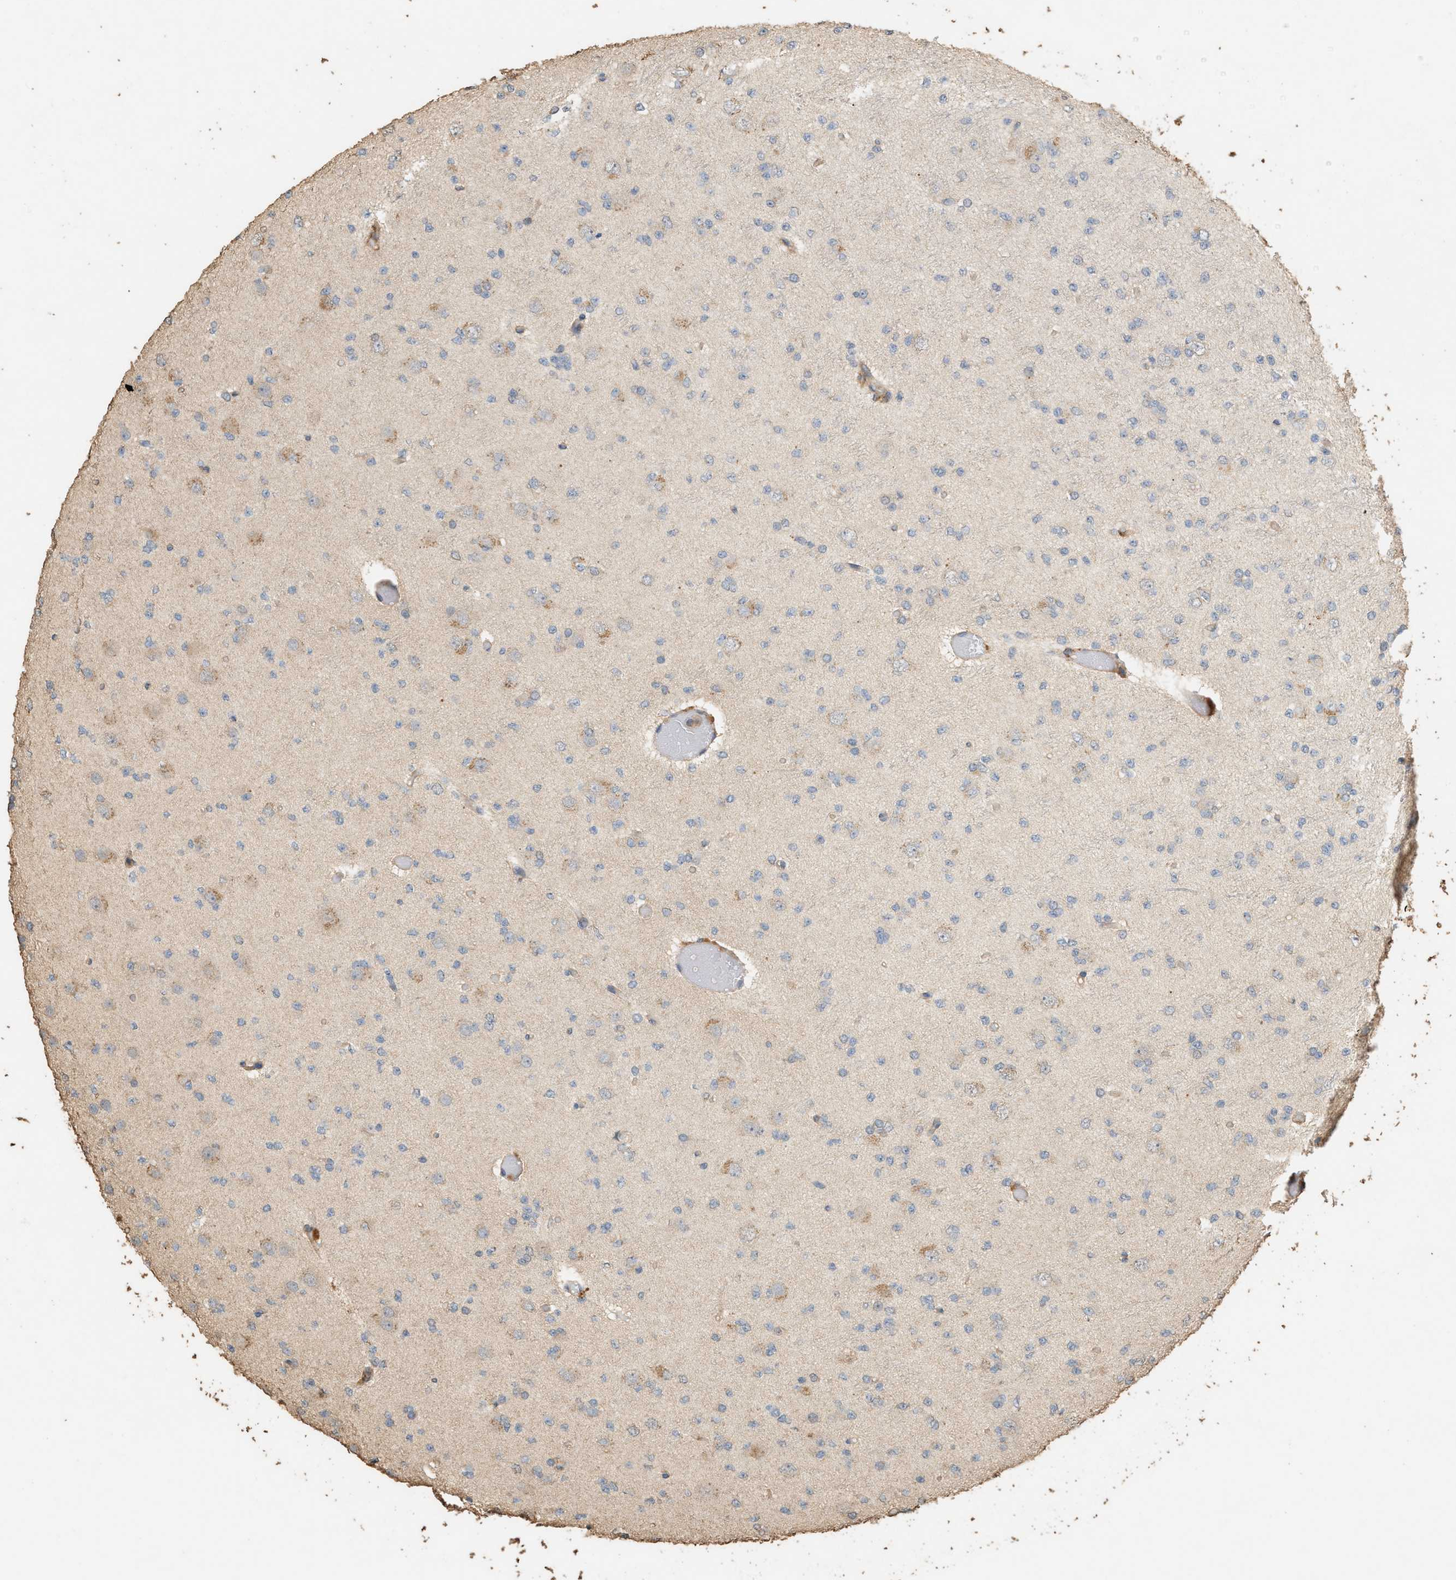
{"staining": {"intensity": "negative", "quantity": "none", "location": "none"}, "tissue": "glioma", "cell_type": "Tumor cells", "image_type": "cancer", "snomed": [{"axis": "morphology", "description": "Glioma, malignant, Low grade"}, {"axis": "topography", "description": "Brain"}], "caption": "The IHC image has no significant expression in tumor cells of malignant glioma (low-grade) tissue.", "gene": "DCAF7", "patient": {"sex": "female", "age": 22}}